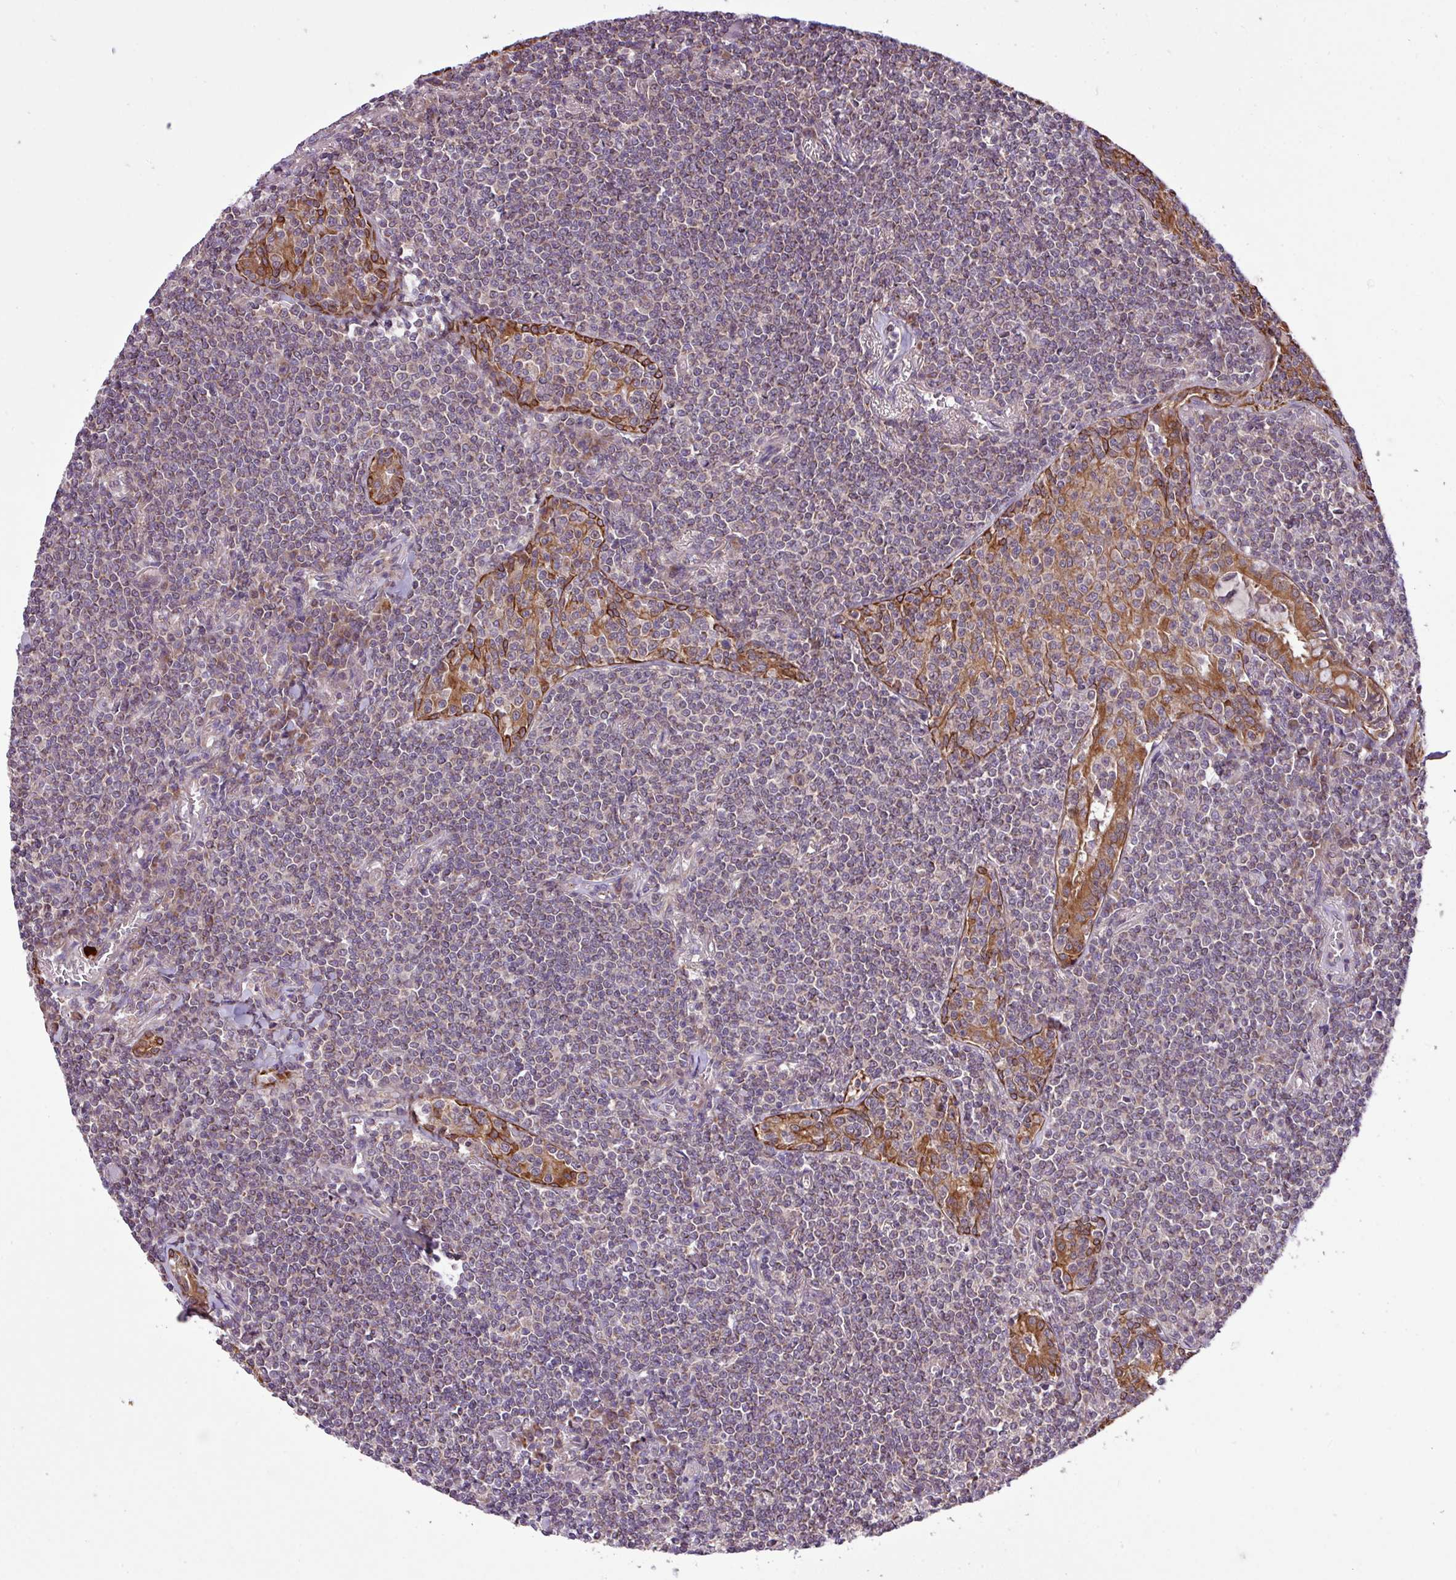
{"staining": {"intensity": "weak", "quantity": "25%-75%", "location": "cytoplasmic/membranous"}, "tissue": "lymphoma", "cell_type": "Tumor cells", "image_type": "cancer", "snomed": [{"axis": "morphology", "description": "Malignant lymphoma, non-Hodgkin's type, Low grade"}, {"axis": "topography", "description": "Lung"}], "caption": "Brown immunohistochemical staining in human low-grade malignant lymphoma, non-Hodgkin's type demonstrates weak cytoplasmic/membranous staining in approximately 25%-75% of tumor cells.", "gene": "TIMM10B", "patient": {"sex": "female", "age": 71}}